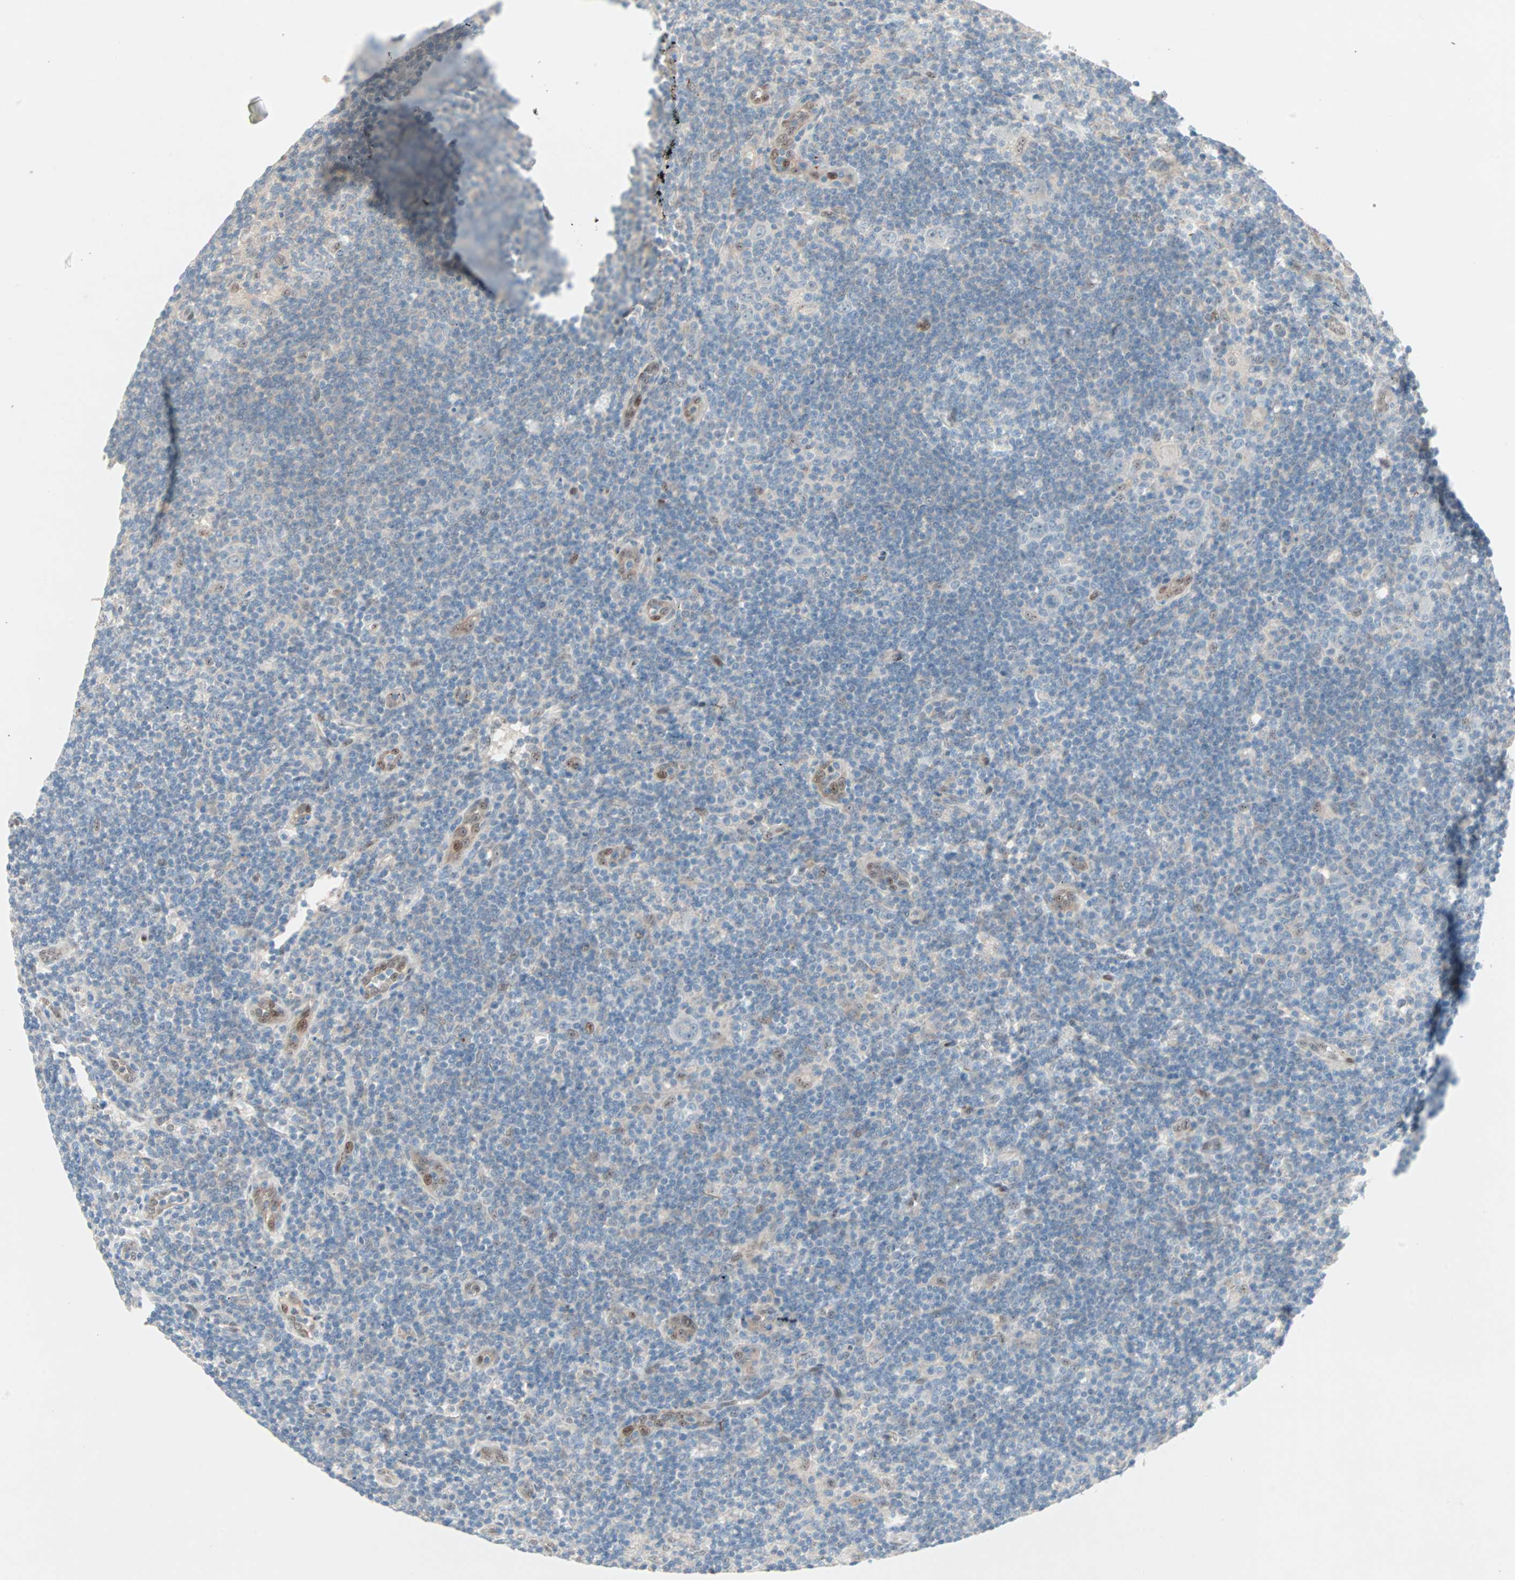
{"staining": {"intensity": "negative", "quantity": "none", "location": "none"}, "tissue": "lymphoma", "cell_type": "Tumor cells", "image_type": "cancer", "snomed": [{"axis": "morphology", "description": "Hodgkin's disease, NOS"}, {"axis": "topography", "description": "Lymph node"}], "caption": "There is no significant expression in tumor cells of lymphoma.", "gene": "CAND2", "patient": {"sex": "female", "age": 57}}